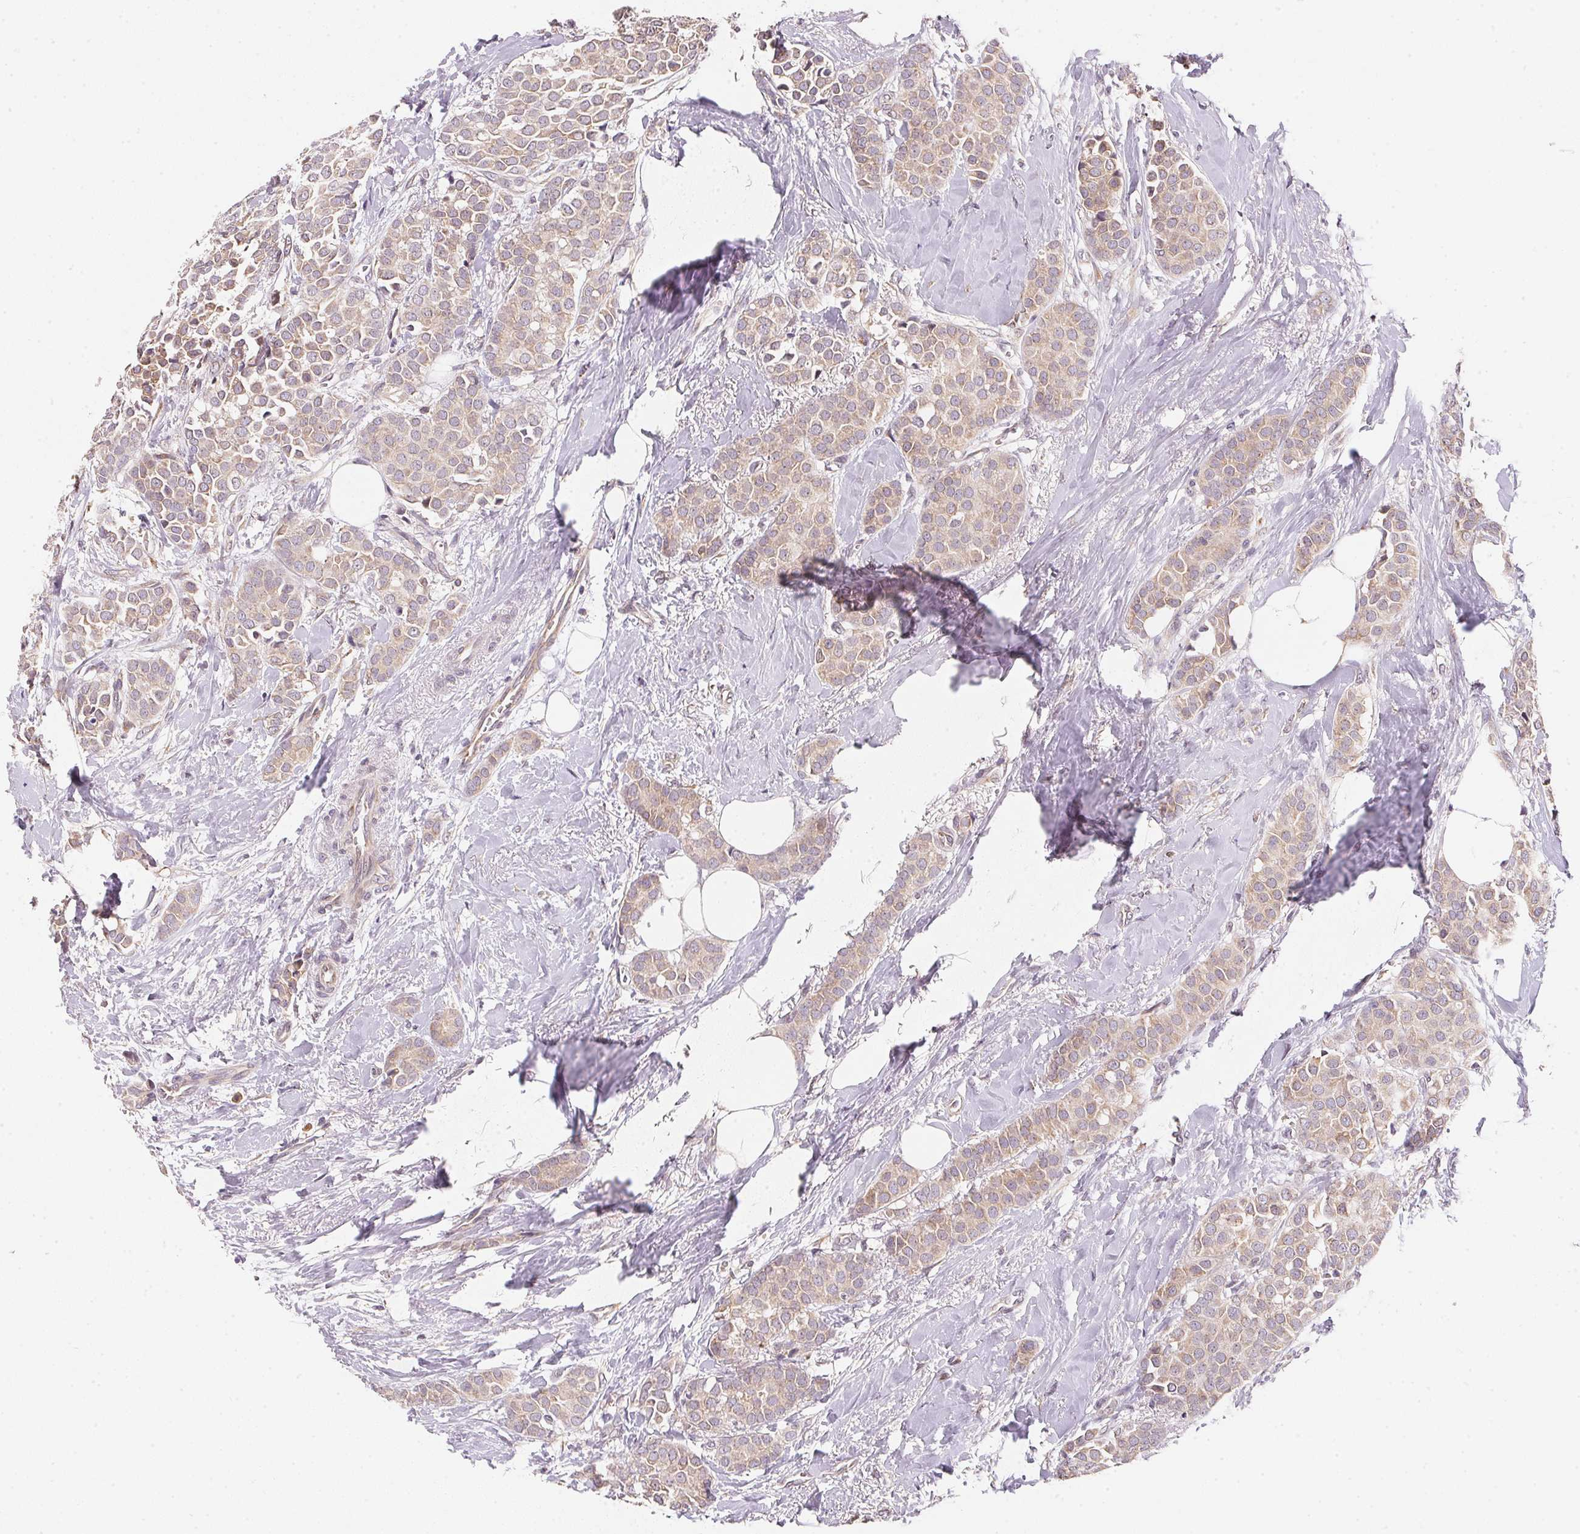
{"staining": {"intensity": "weak", "quantity": ">75%", "location": "cytoplasmic/membranous"}, "tissue": "breast cancer", "cell_type": "Tumor cells", "image_type": "cancer", "snomed": [{"axis": "morphology", "description": "Duct carcinoma"}, {"axis": "topography", "description": "Breast"}], "caption": "Weak cytoplasmic/membranous staining for a protein is seen in approximately >75% of tumor cells of breast intraductal carcinoma using immunohistochemistry (IHC).", "gene": "EI24", "patient": {"sex": "female", "age": 79}}